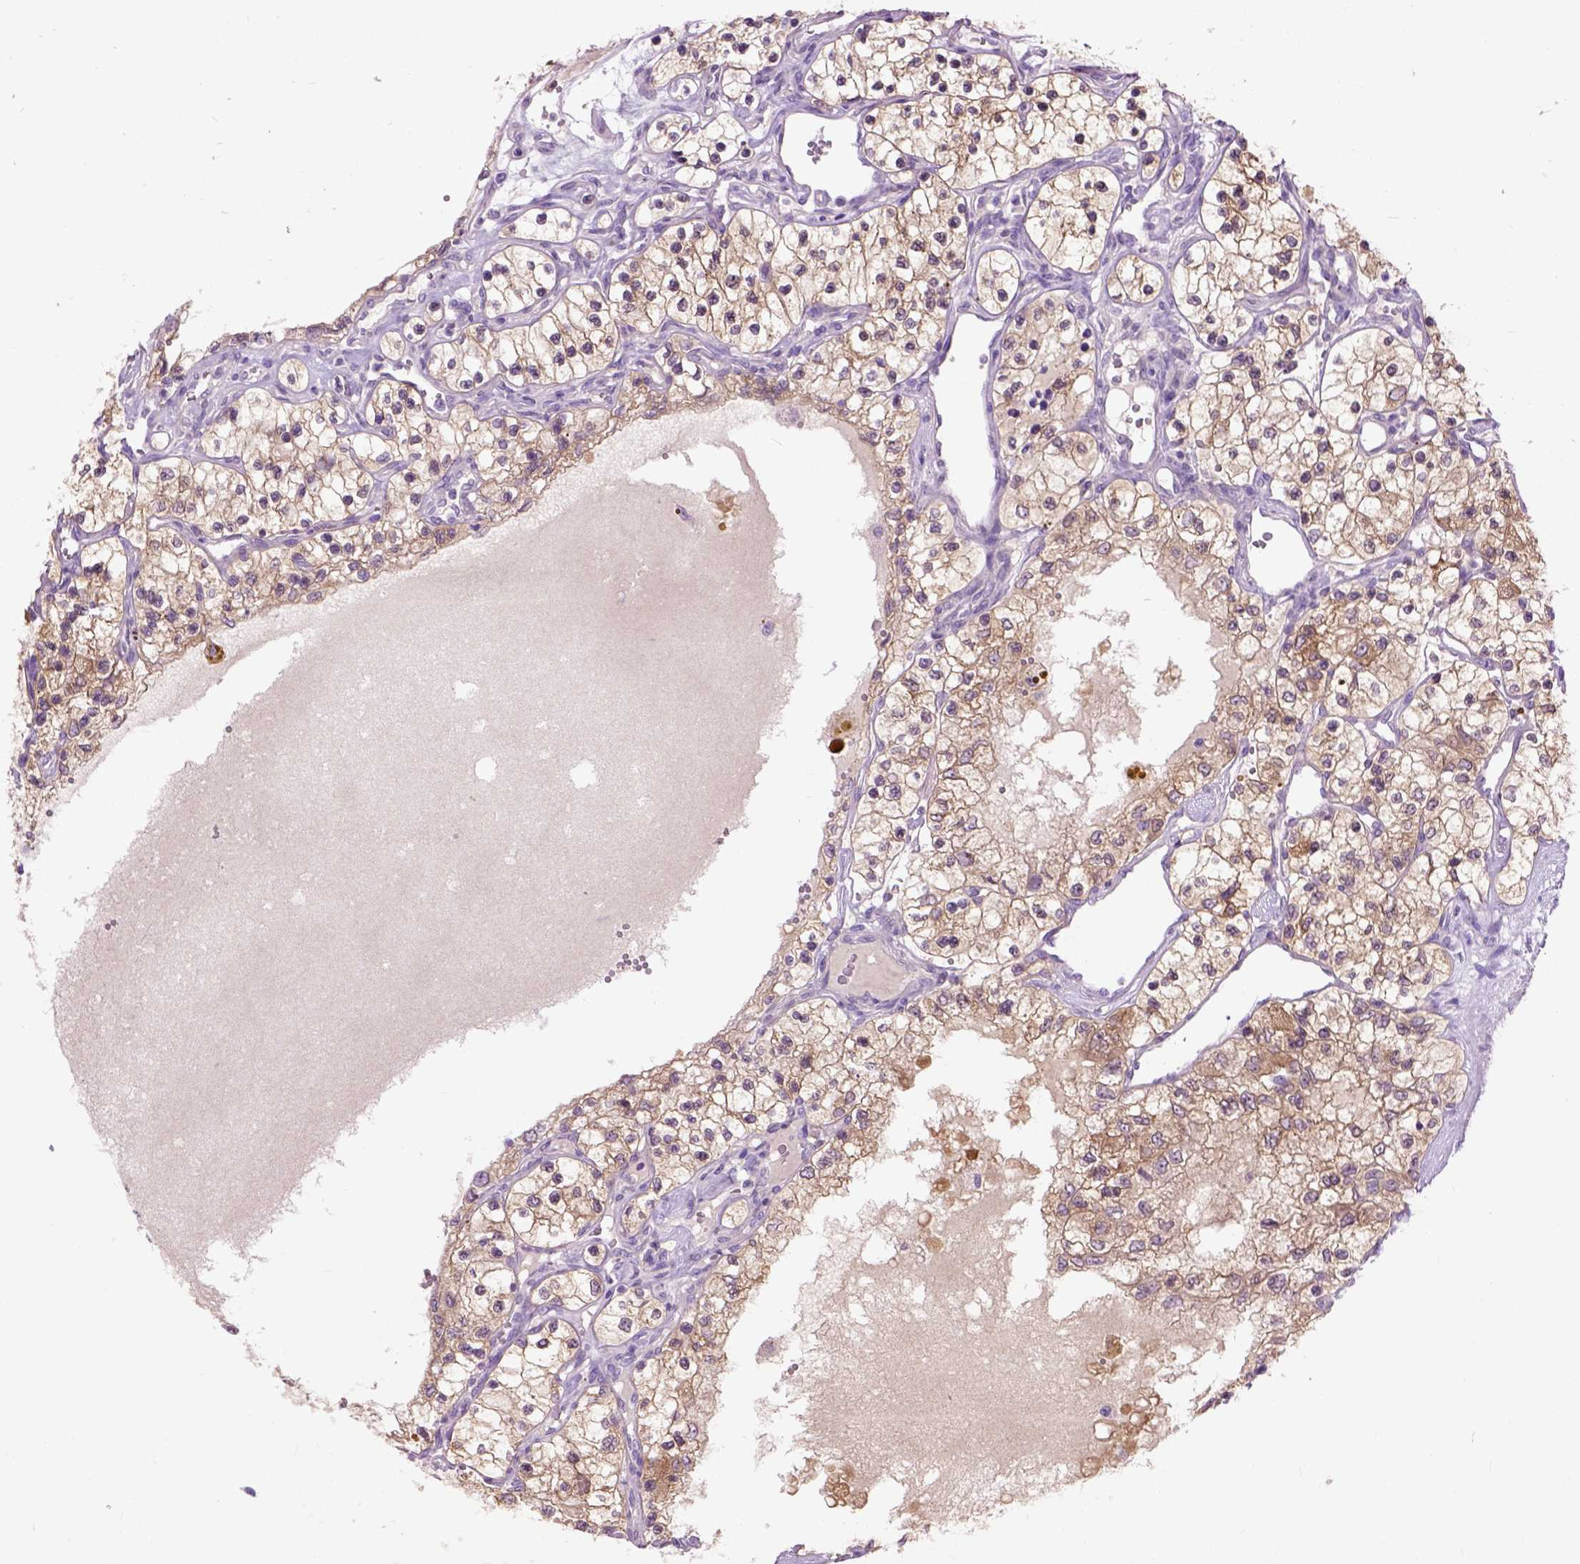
{"staining": {"intensity": "moderate", "quantity": "25%-75%", "location": "cytoplasmic/membranous"}, "tissue": "renal cancer", "cell_type": "Tumor cells", "image_type": "cancer", "snomed": [{"axis": "morphology", "description": "Adenocarcinoma, NOS"}, {"axis": "topography", "description": "Kidney"}], "caption": "Renal cancer (adenocarcinoma) stained with a protein marker exhibits moderate staining in tumor cells.", "gene": "MAPT", "patient": {"sex": "female", "age": 69}}